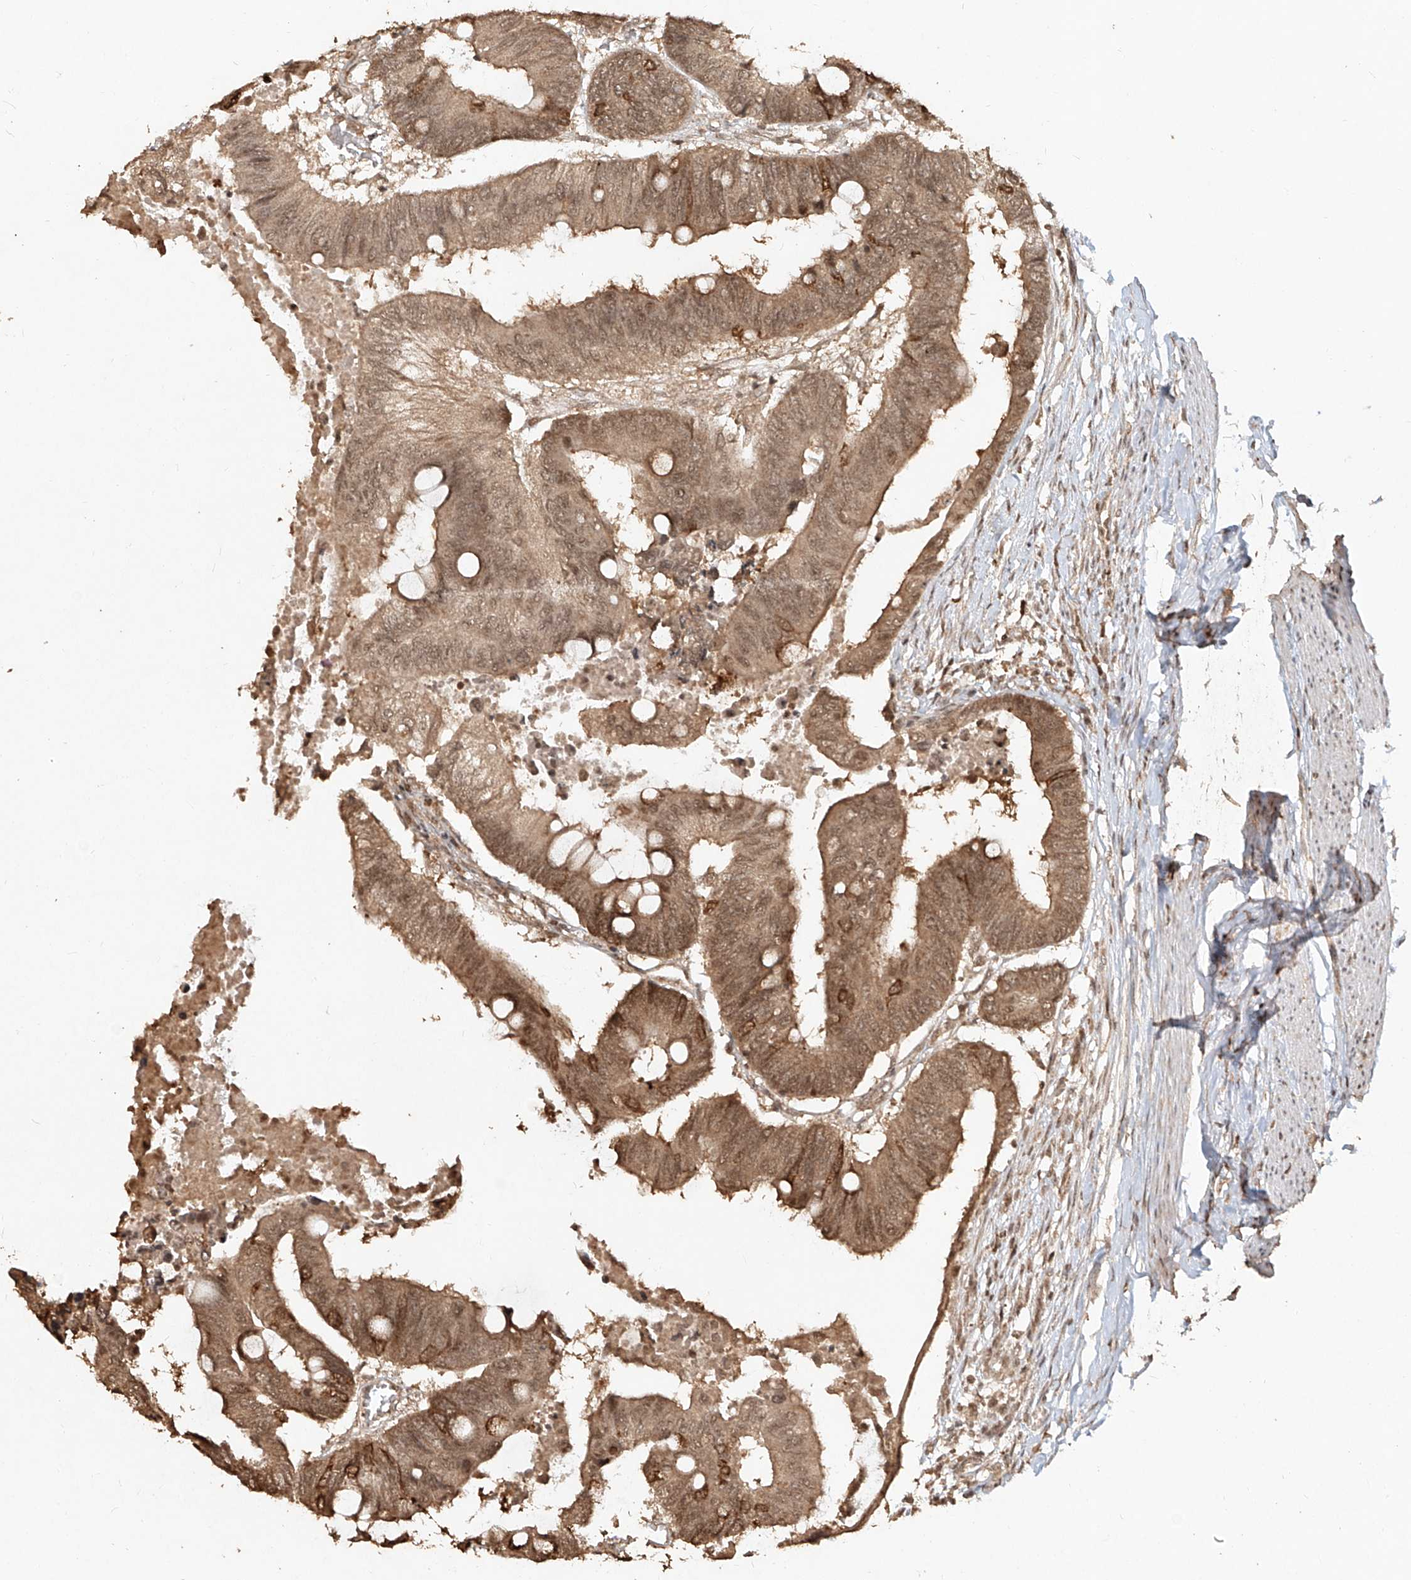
{"staining": {"intensity": "moderate", "quantity": ">75%", "location": "cytoplasmic/membranous,nuclear"}, "tissue": "colorectal cancer", "cell_type": "Tumor cells", "image_type": "cancer", "snomed": [{"axis": "morphology", "description": "Normal tissue, NOS"}, {"axis": "morphology", "description": "Adenocarcinoma, NOS"}, {"axis": "topography", "description": "Rectum"}, {"axis": "topography", "description": "Peripheral nerve tissue"}], "caption": "Protein analysis of colorectal adenocarcinoma tissue exhibits moderate cytoplasmic/membranous and nuclear positivity in approximately >75% of tumor cells. The staining was performed using DAB (3,3'-diaminobenzidine) to visualize the protein expression in brown, while the nuclei were stained in blue with hematoxylin (Magnification: 20x).", "gene": "UBE2K", "patient": {"sex": "male", "age": 92}}